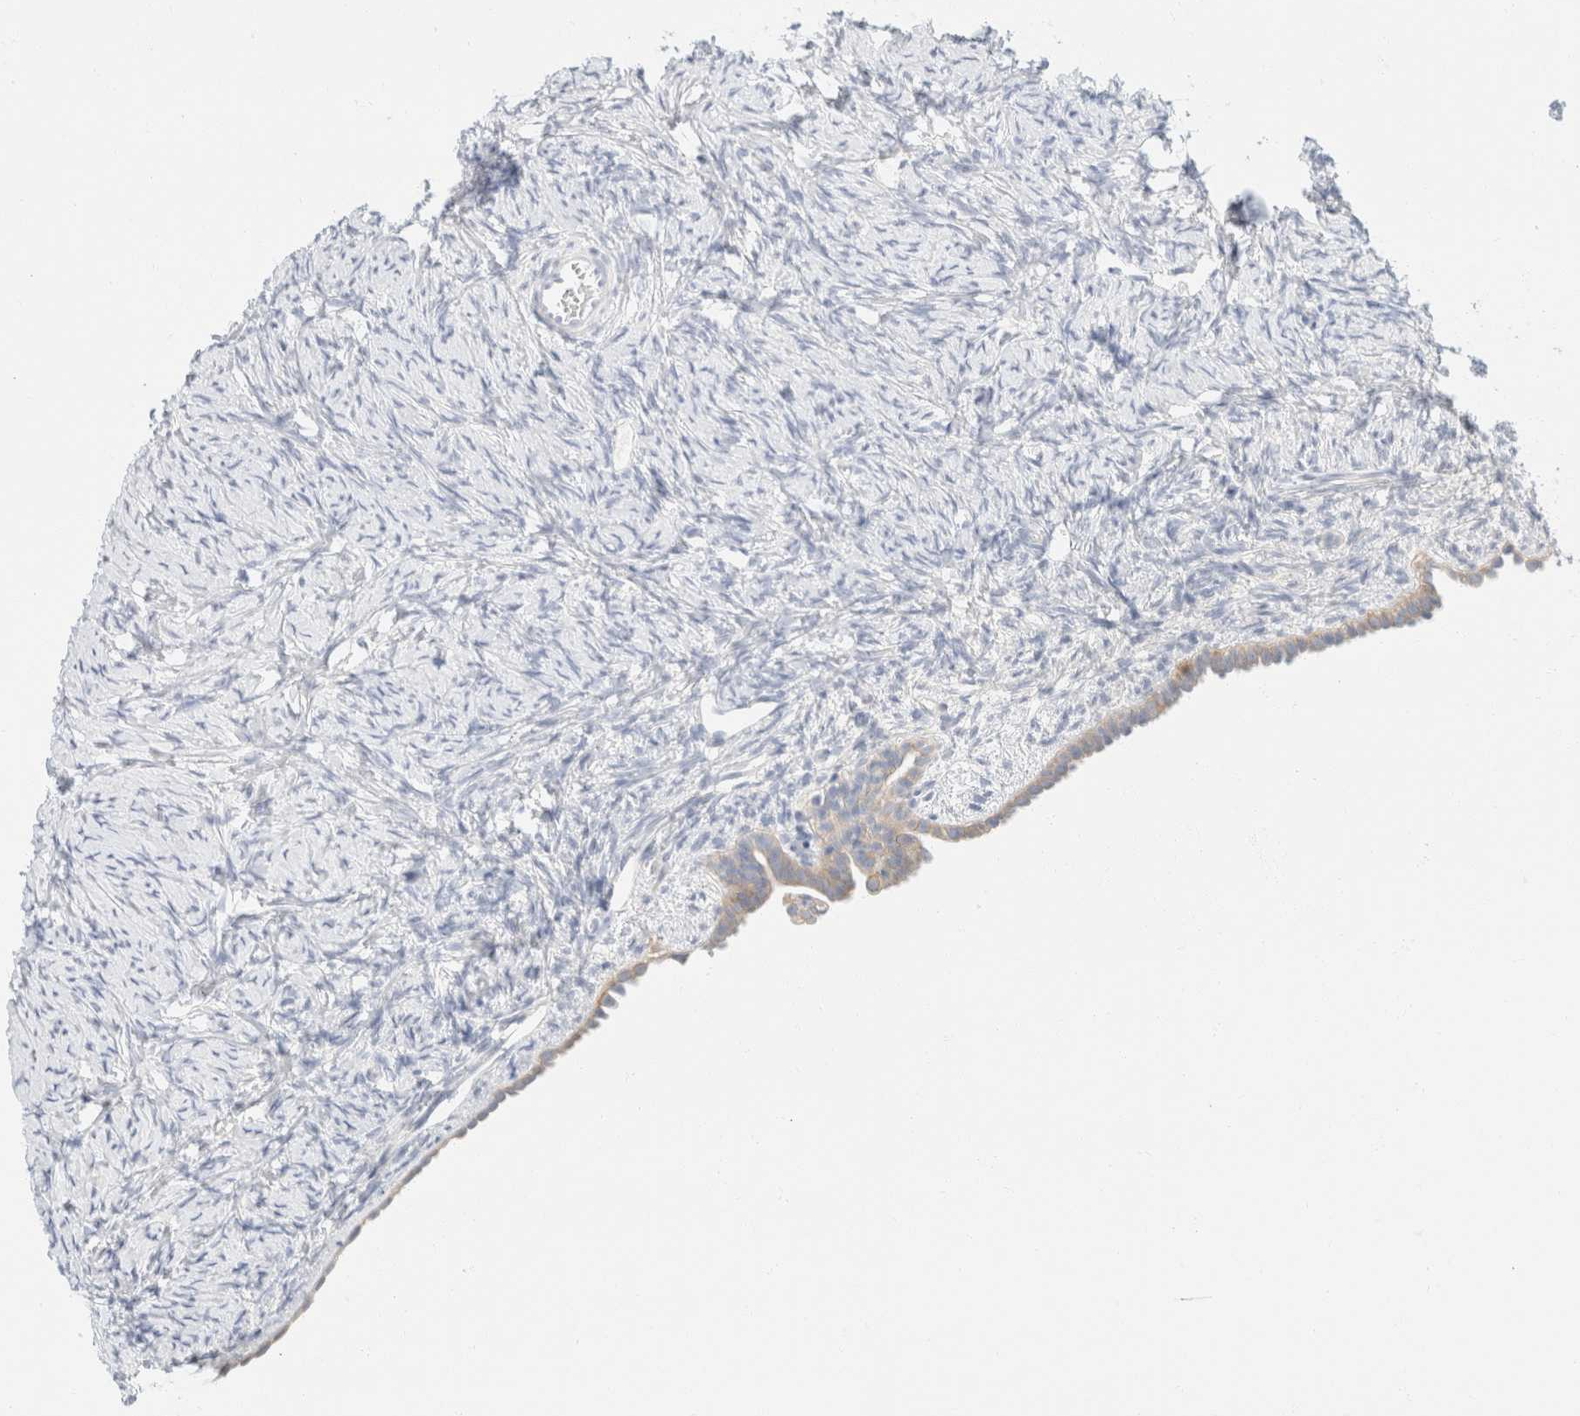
{"staining": {"intensity": "negative", "quantity": "none", "location": "none"}, "tissue": "ovary", "cell_type": "Ovarian stroma cells", "image_type": "normal", "snomed": [{"axis": "morphology", "description": "Normal tissue, NOS"}, {"axis": "topography", "description": "Ovary"}], "caption": "Image shows no significant protein expression in ovarian stroma cells of benign ovary. The staining was performed using DAB to visualize the protein expression in brown, while the nuclei were stained in blue with hematoxylin (Magnification: 20x).", "gene": "KRT20", "patient": {"sex": "female", "age": 33}}